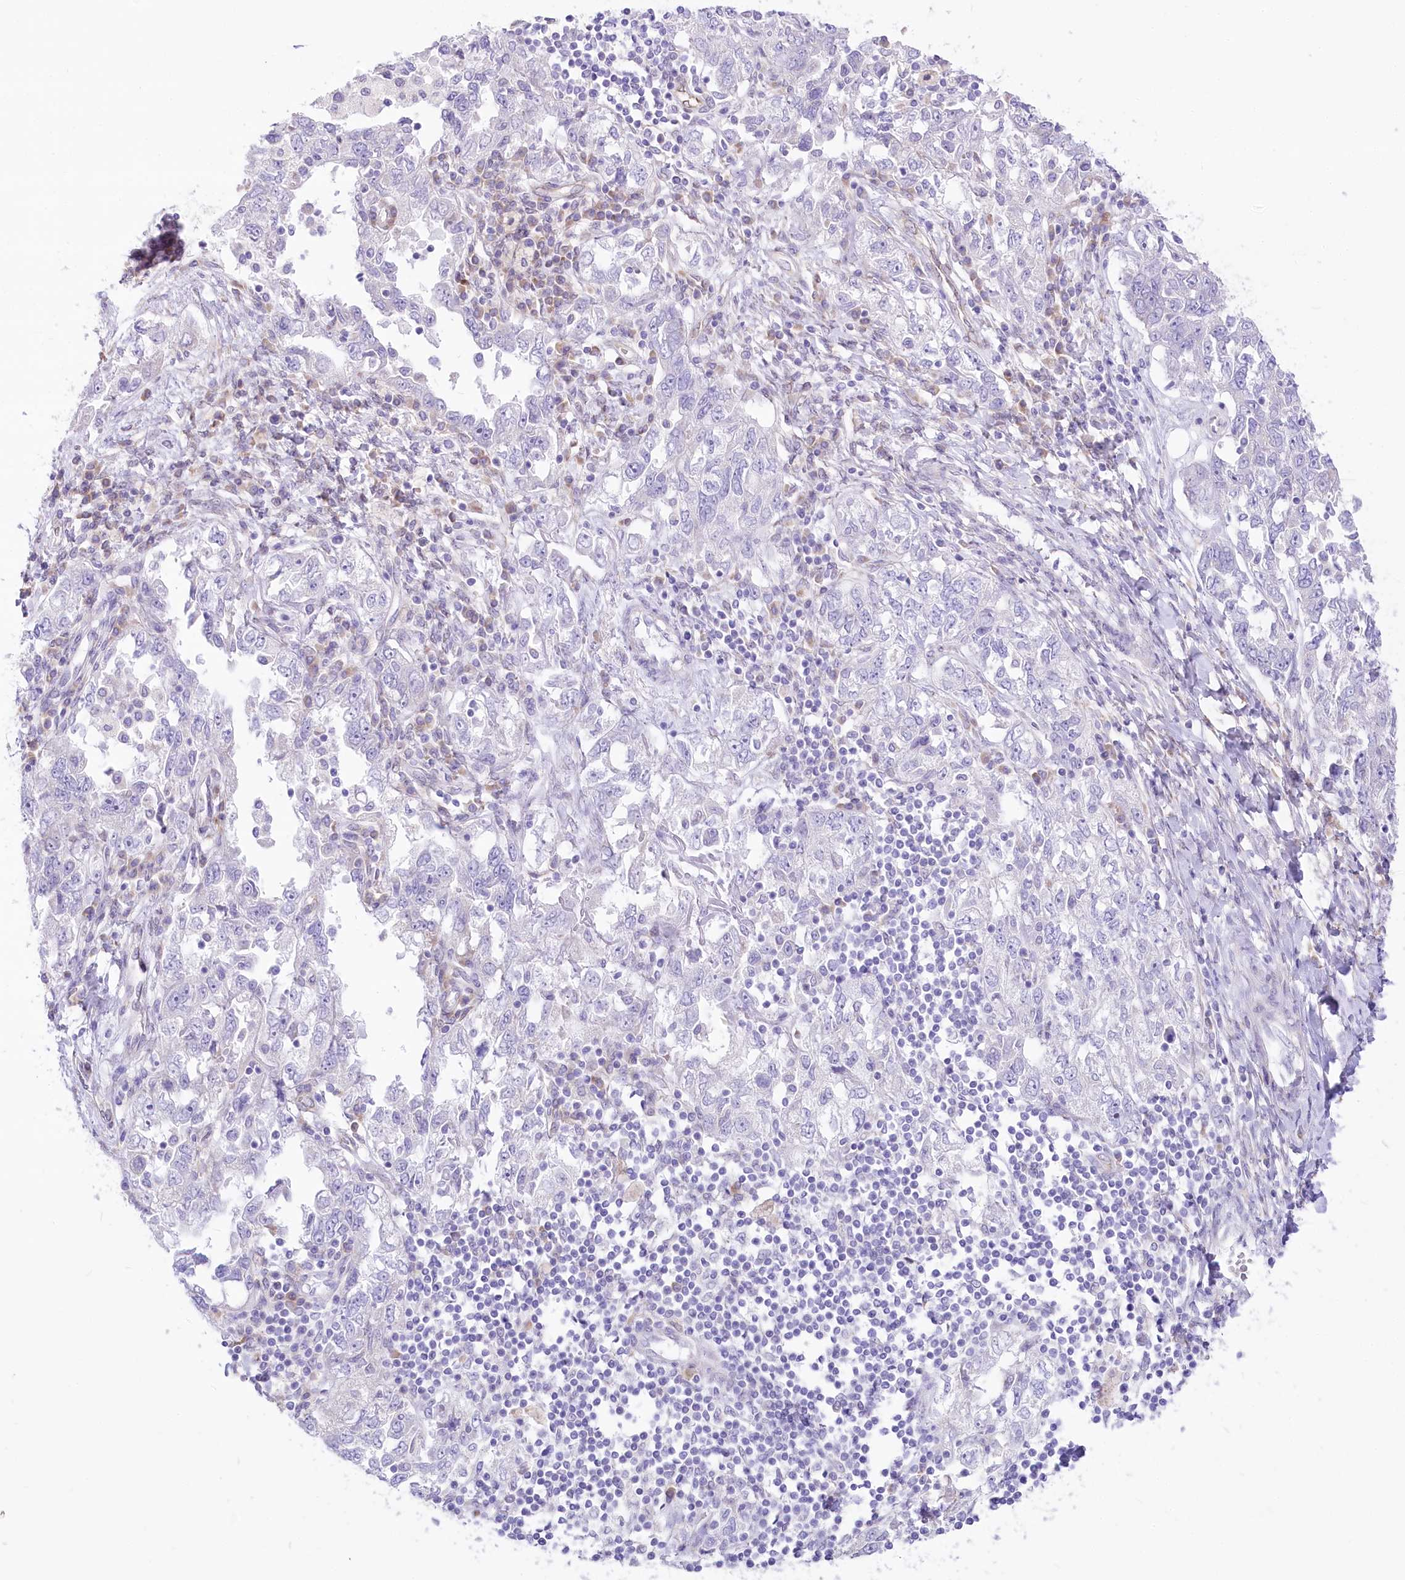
{"staining": {"intensity": "negative", "quantity": "none", "location": "none"}, "tissue": "ovarian cancer", "cell_type": "Tumor cells", "image_type": "cancer", "snomed": [{"axis": "morphology", "description": "Carcinoma, NOS"}, {"axis": "morphology", "description": "Cystadenocarcinoma, serous, NOS"}, {"axis": "topography", "description": "Ovary"}], "caption": "A high-resolution histopathology image shows immunohistochemistry staining of ovarian cancer, which reveals no significant expression in tumor cells. The staining was performed using DAB (3,3'-diaminobenzidine) to visualize the protein expression in brown, while the nuclei were stained in blue with hematoxylin (Magnification: 20x).", "gene": "STT3B", "patient": {"sex": "female", "age": 69}}